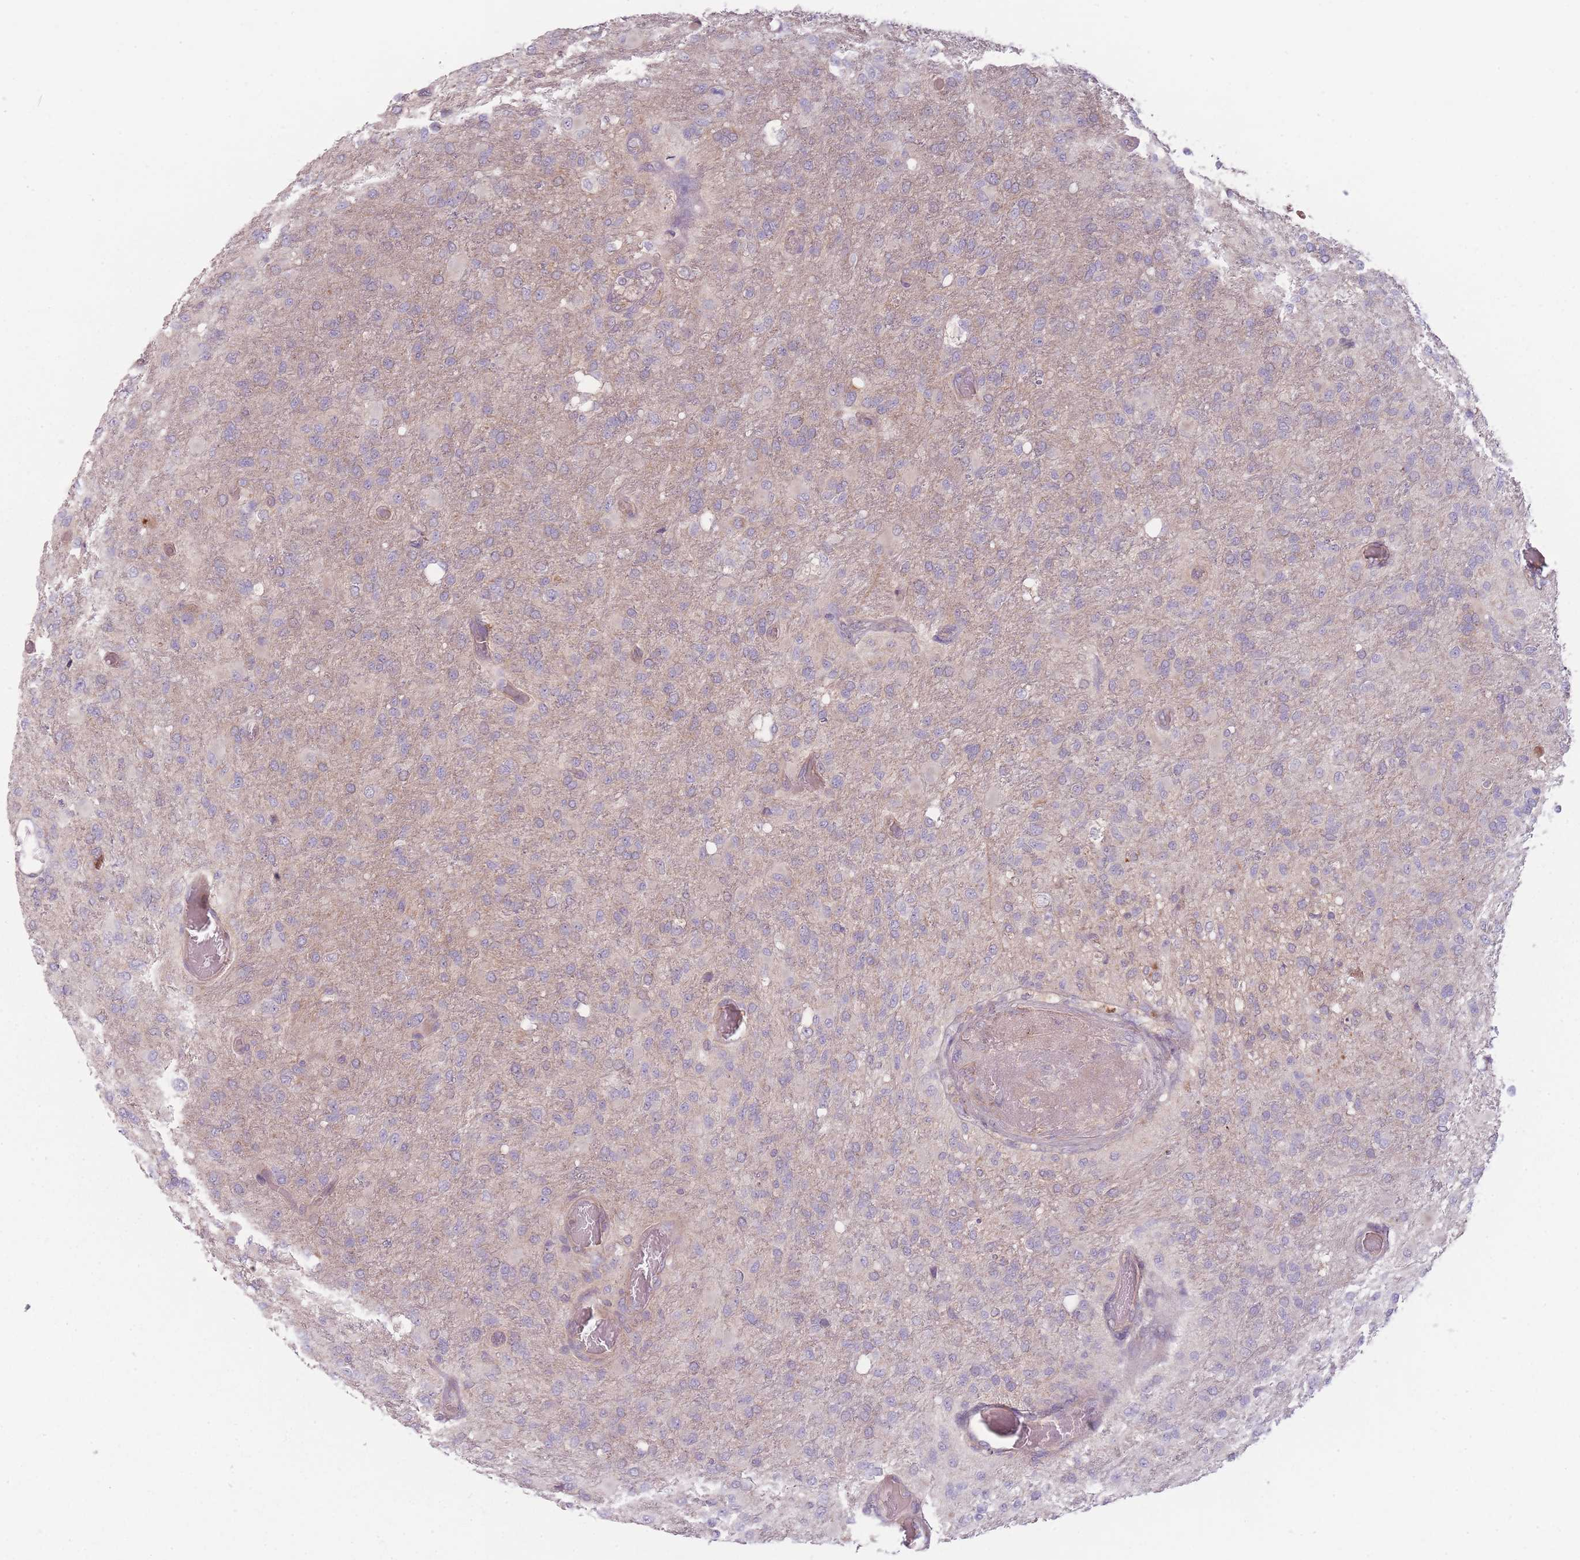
{"staining": {"intensity": "negative", "quantity": "none", "location": "none"}, "tissue": "glioma", "cell_type": "Tumor cells", "image_type": "cancer", "snomed": [{"axis": "morphology", "description": "Glioma, malignant, High grade"}, {"axis": "topography", "description": "Brain"}], "caption": "IHC of human malignant glioma (high-grade) shows no expression in tumor cells.", "gene": "NT5DC2", "patient": {"sex": "female", "age": 74}}